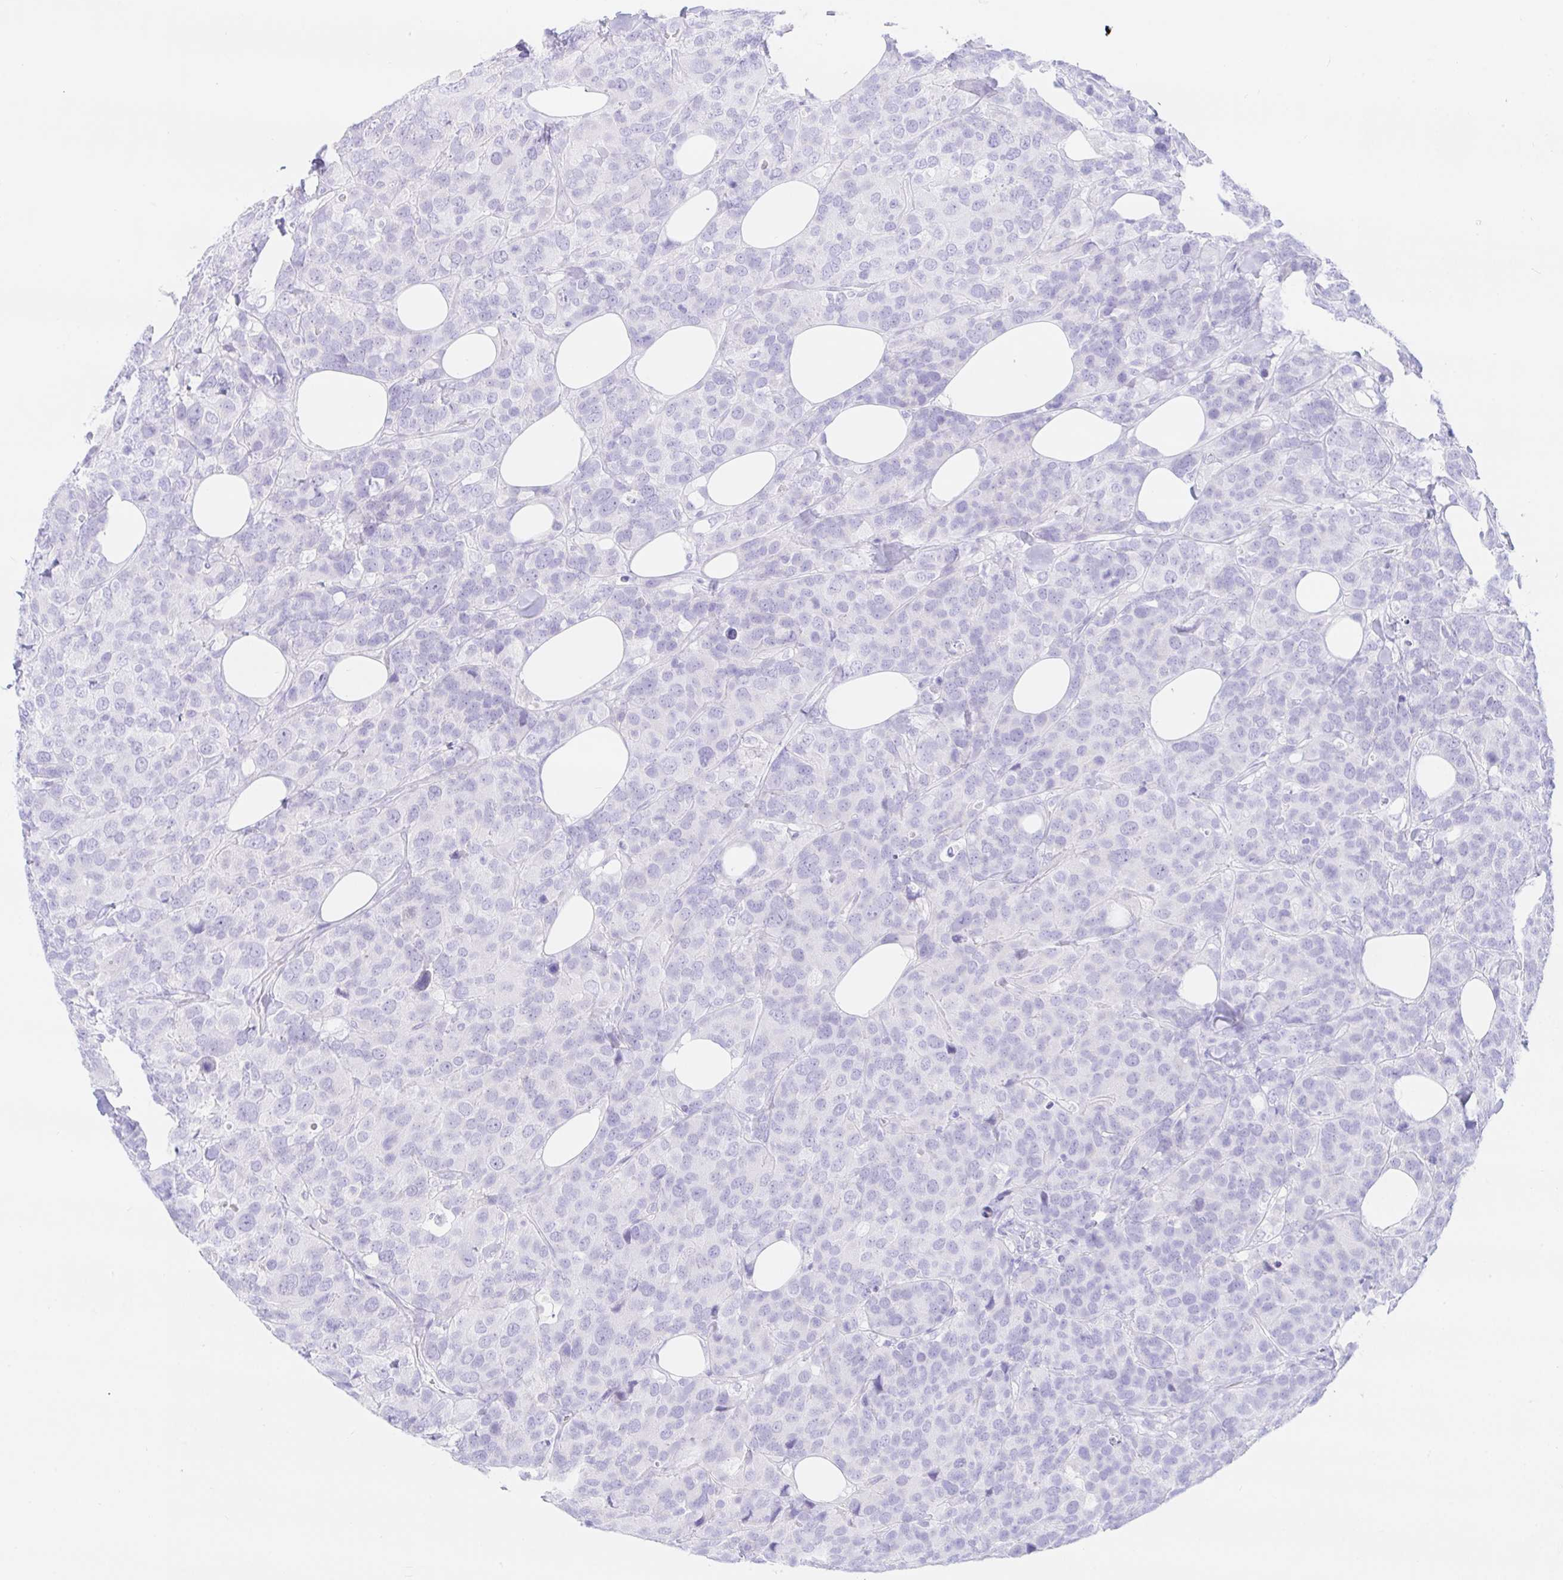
{"staining": {"intensity": "negative", "quantity": "none", "location": "none"}, "tissue": "breast cancer", "cell_type": "Tumor cells", "image_type": "cancer", "snomed": [{"axis": "morphology", "description": "Lobular carcinoma"}, {"axis": "topography", "description": "Breast"}], "caption": "An immunohistochemistry (IHC) image of breast cancer is shown. There is no staining in tumor cells of breast cancer.", "gene": "PAX8", "patient": {"sex": "female", "age": 59}}